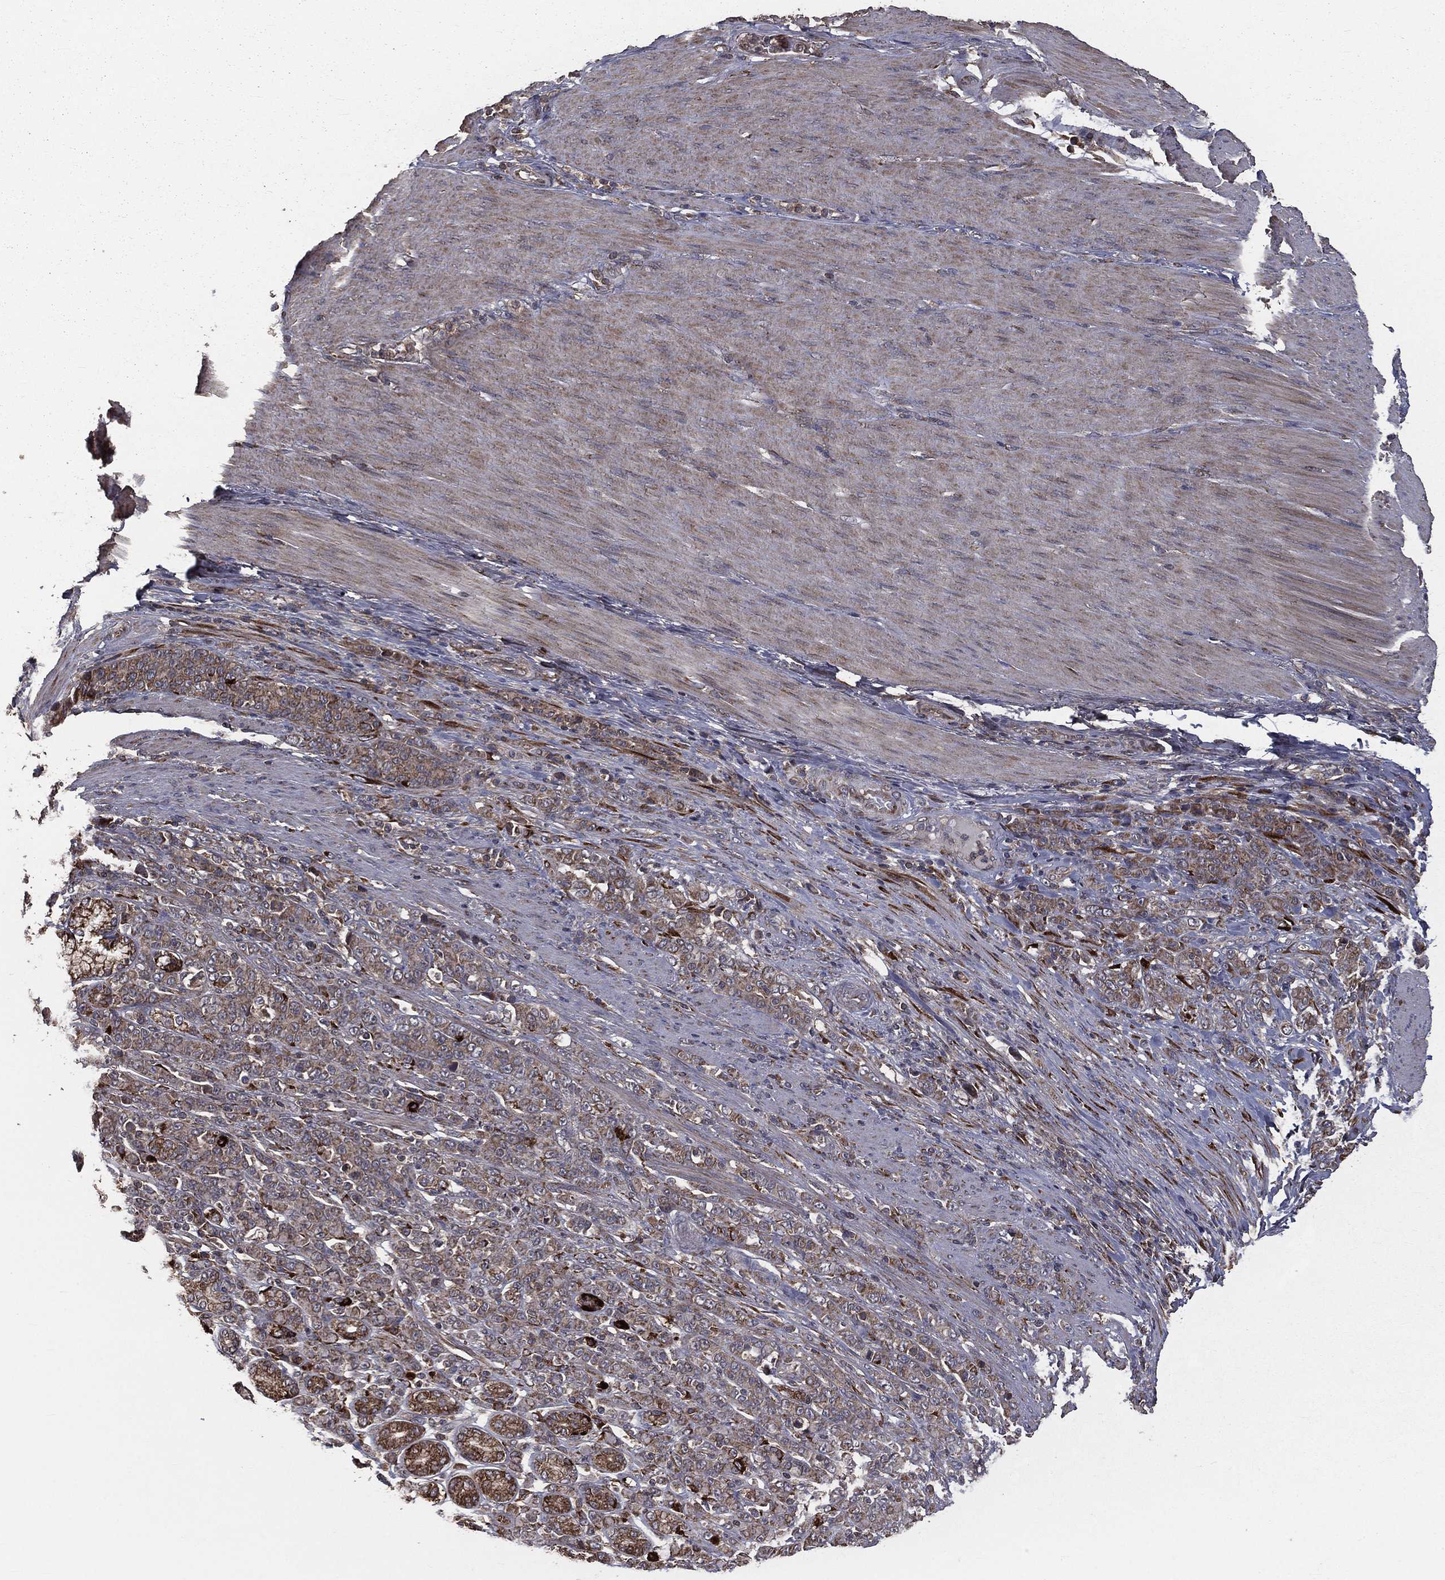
{"staining": {"intensity": "weak", "quantity": ">75%", "location": "cytoplasmic/membranous"}, "tissue": "stomach cancer", "cell_type": "Tumor cells", "image_type": "cancer", "snomed": [{"axis": "morphology", "description": "Normal tissue, NOS"}, {"axis": "morphology", "description": "Adenocarcinoma, NOS"}, {"axis": "topography", "description": "Stomach"}], "caption": "Immunohistochemistry (DAB (3,3'-diaminobenzidine)) staining of human stomach cancer (adenocarcinoma) reveals weak cytoplasmic/membranous protein expression in approximately >75% of tumor cells. The protein of interest is shown in brown color, while the nuclei are stained blue.", "gene": "OLFML1", "patient": {"sex": "female", "age": 79}}